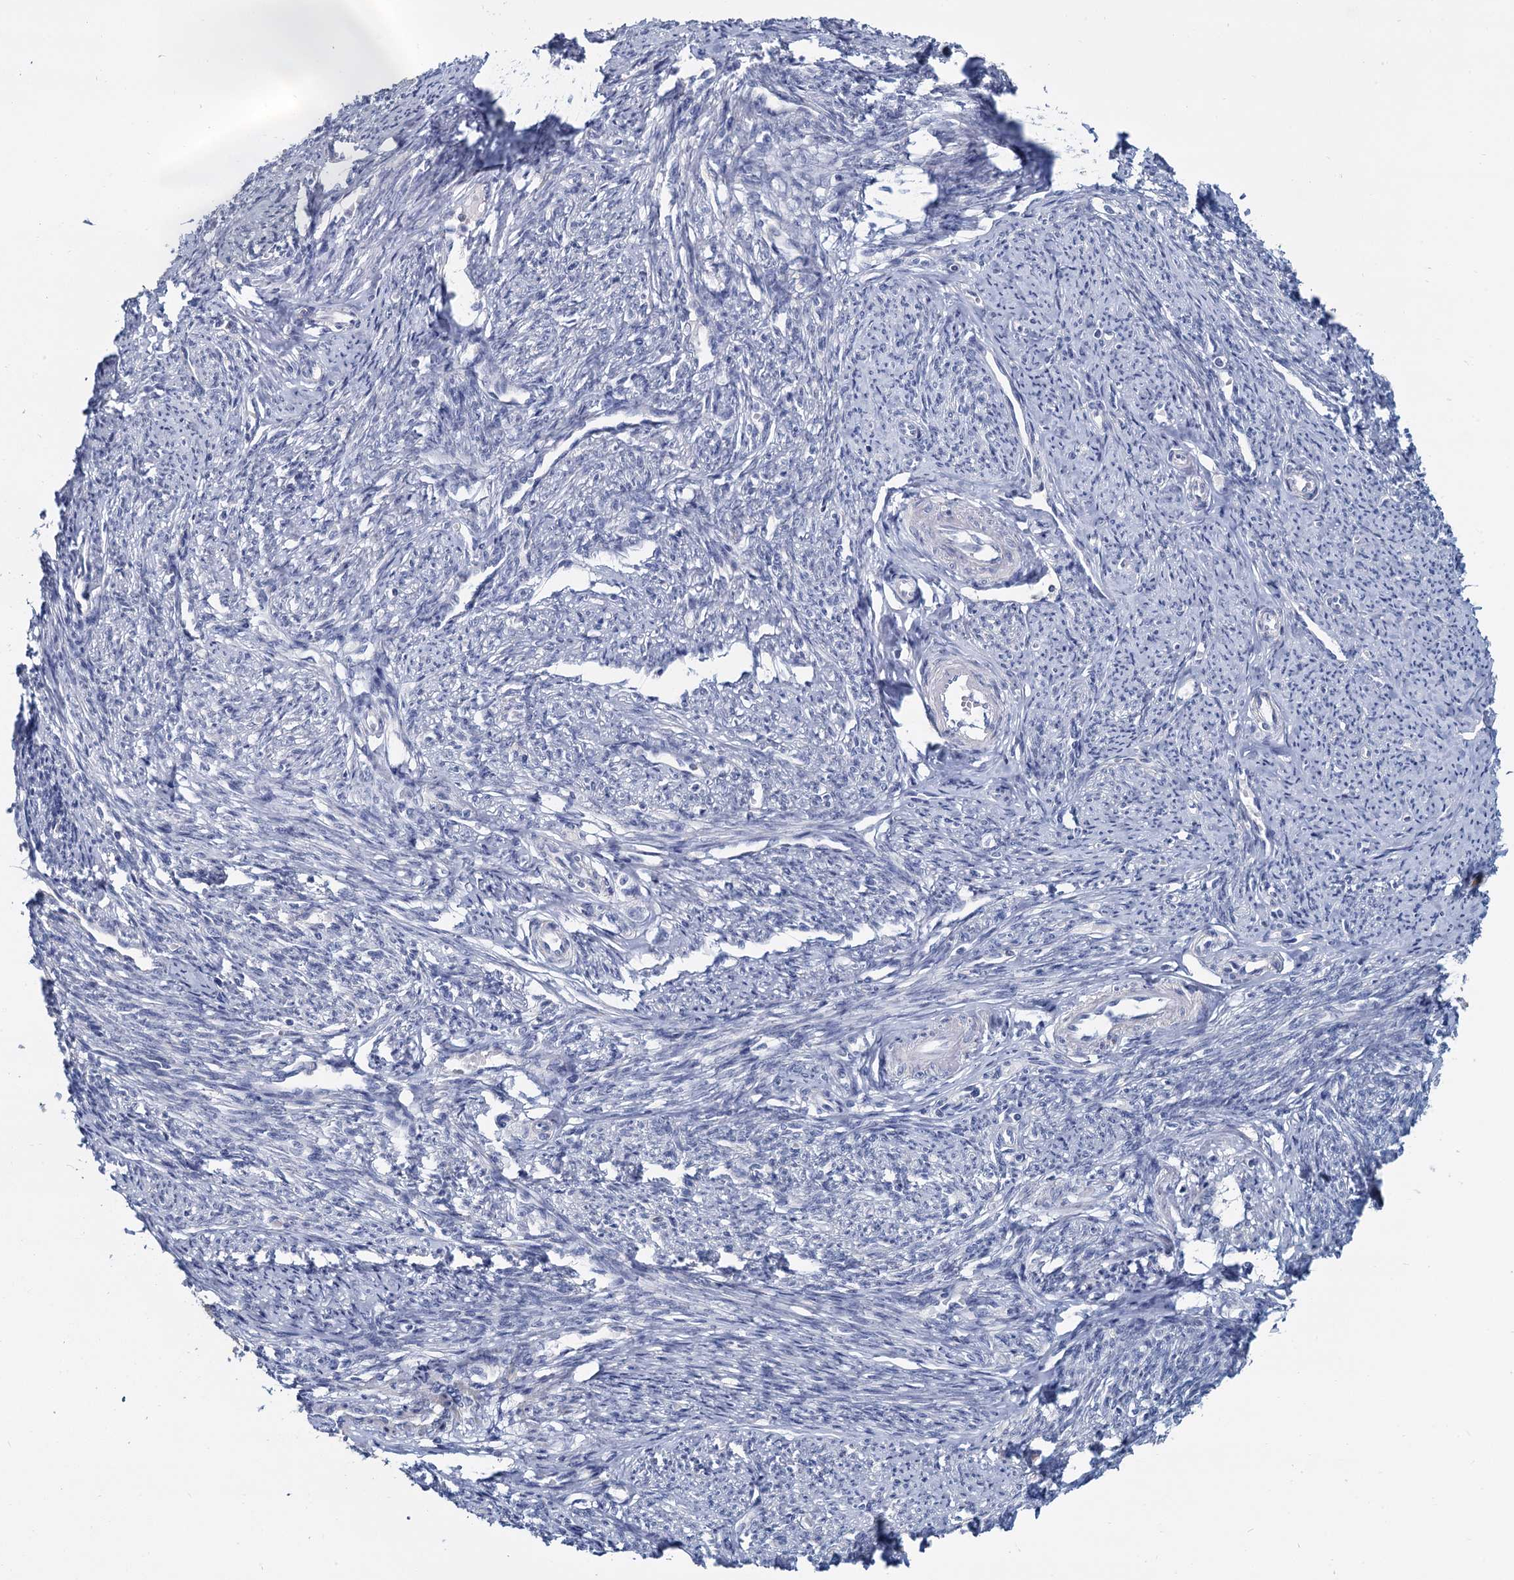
{"staining": {"intensity": "negative", "quantity": "none", "location": "none"}, "tissue": "smooth muscle", "cell_type": "Smooth muscle cells", "image_type": "normal", "snomed": [{"axis": "morphology", "description": "Normal tissue, NOS"}, {"axis": "topography", "description": "Smooth muscle"}, {"axis": "topography", "description": "Uterus"}], "caption": "This photomicrograph is of unremarkable smooth muscle stained with immunohistochemistry (IHC) to label a protein in brown with the nuclei are counter-stained blue. There is no staining in smooth muscle cells.", "gene": "ACSM3", "patient": {"sex": "female", "age": 59}}